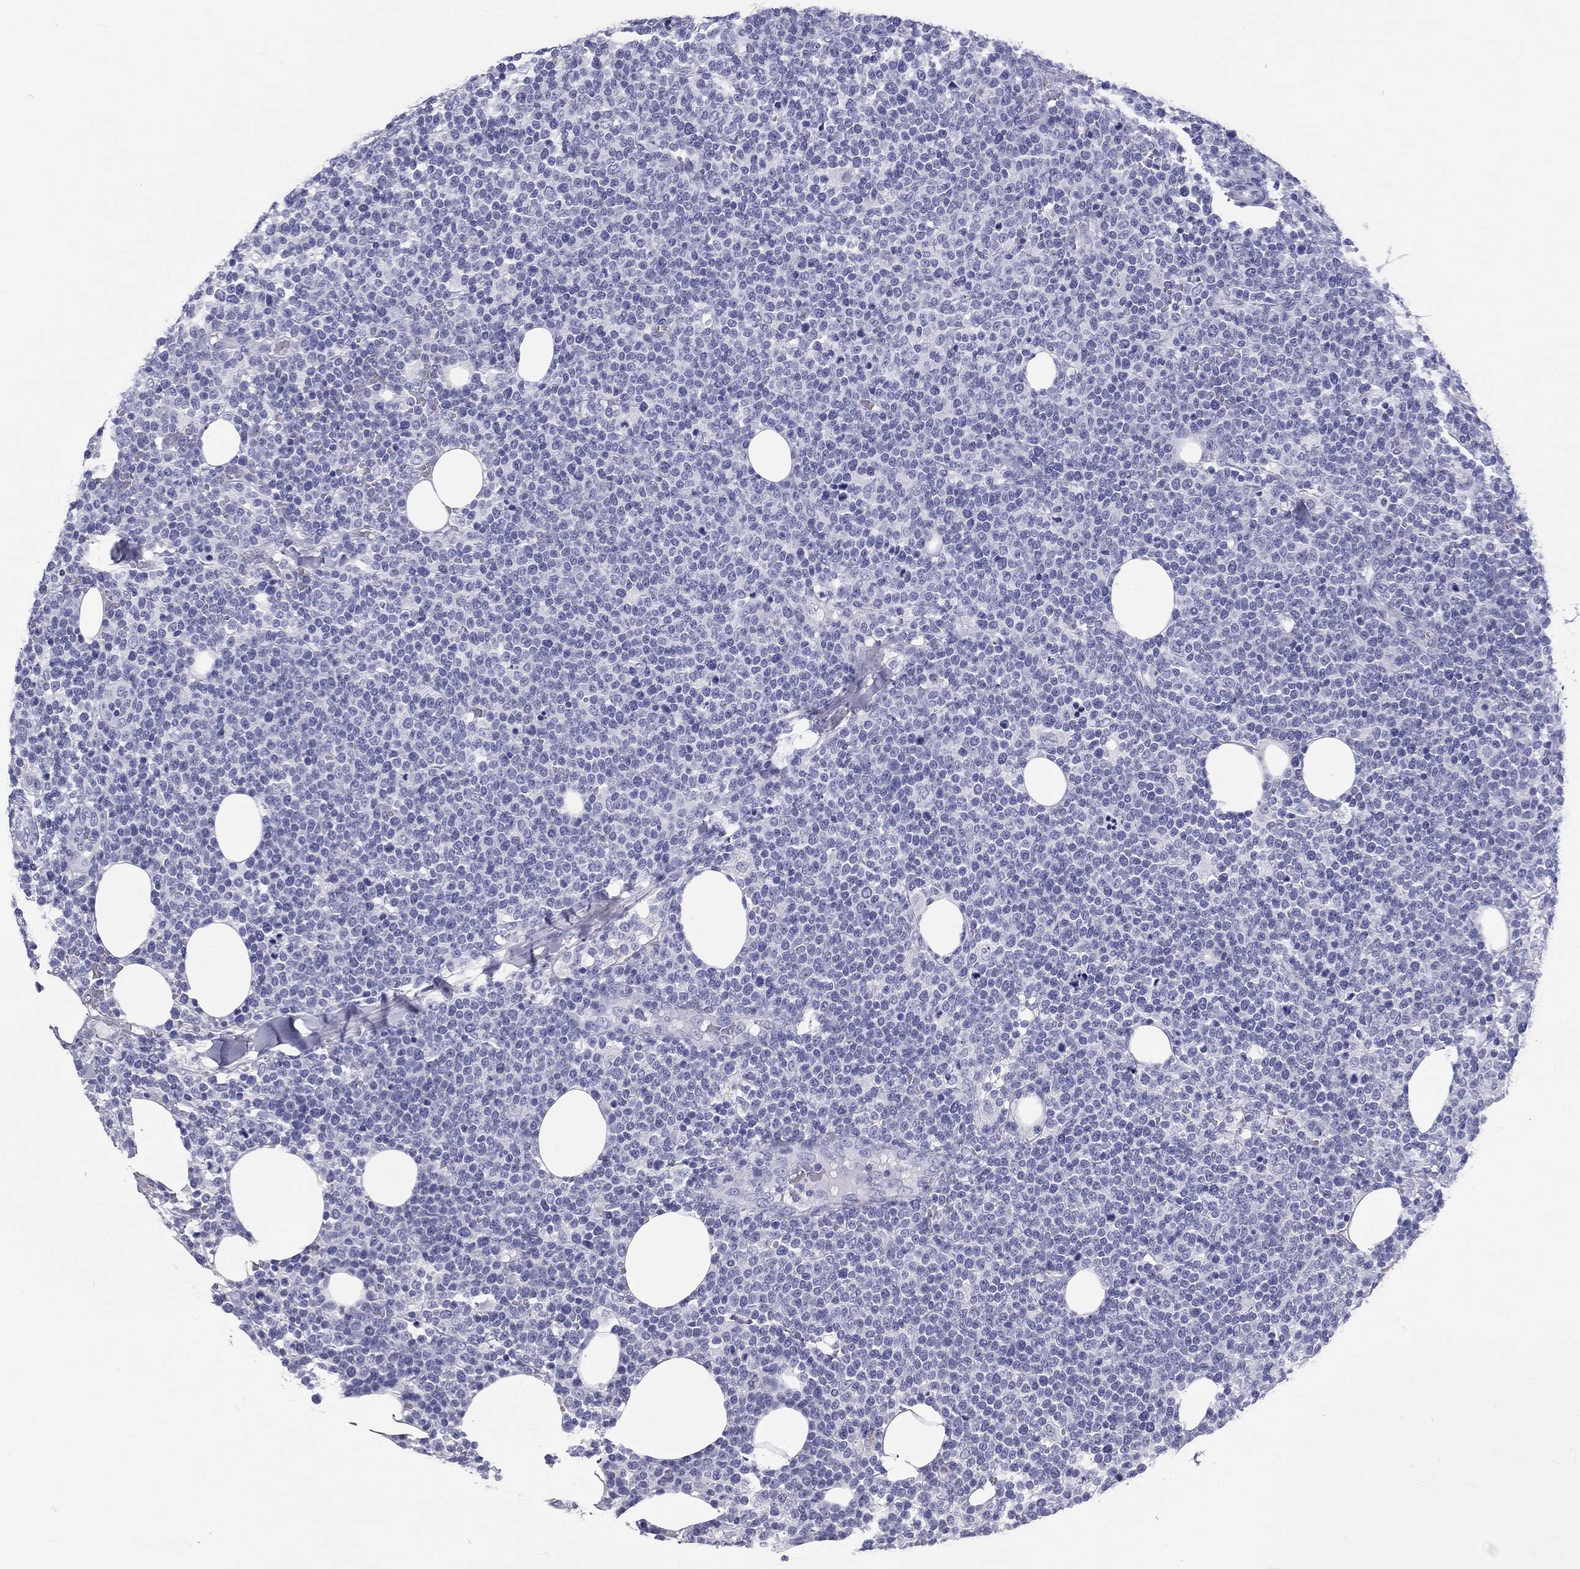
{"staining": {"intensity": "negative", "quantity": "none", "location": "none"}, "tissue": "lymphoma", "cell_type": "Tumor cells", "image_type": "cancer", "snomed": [{"axis": "morphology", "description": "Malignant lymphoma, non-Hodgkin's type, High grade"}, {"axis": "topography", "description": "Lymph node"}], "caption": "IHC histopathology image of human high-grade malignant lymphoma, non-Hodgkin's type stained for a protein (brown), which shows no expression in tumor cells.", "gene": "DNALI1", "patient": {"sex": "male", "age": 61}}